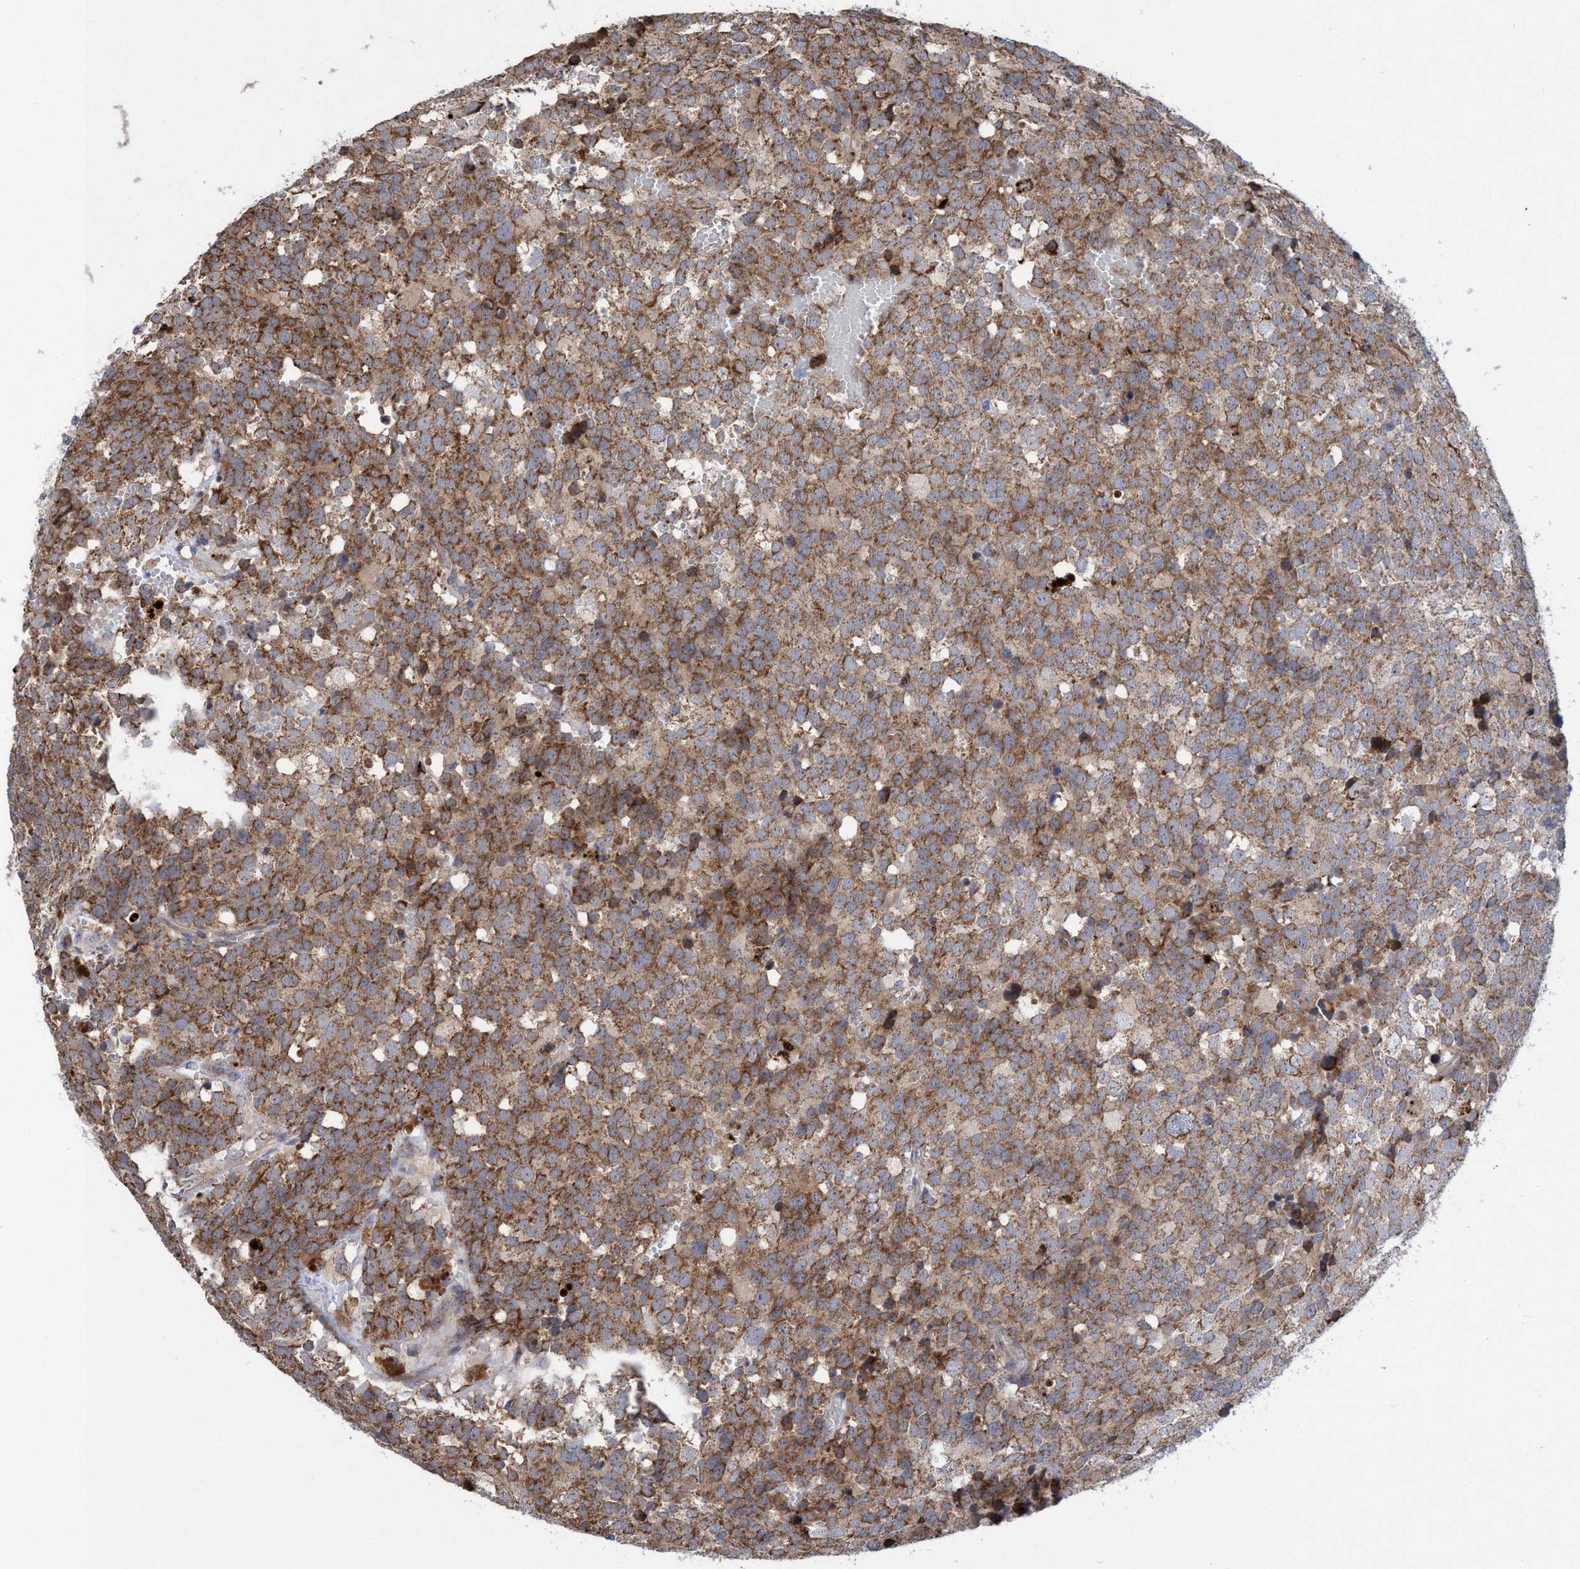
{"staining": {"intensity": "moderate", "quantity": ">75%", "location": "cytoplasmic/membranous"}, "tissue": "testis cancer", "cell_type": "Tumor cells", "image_type": "cancer", "snomed": [{"axis": "morphology", "description": "Seminoma, NOS"}, {"axis": "topography", "description": "Testis"}], "caption": "Testis cancer stained with DAB immunohistochemistry (IHC) shows medium levels of moderate cytoplasmic/membranous positivity in about >75% of tumor cells.", "gene": "P2RY14", "patient": {"sex": "male", "age": 71}}